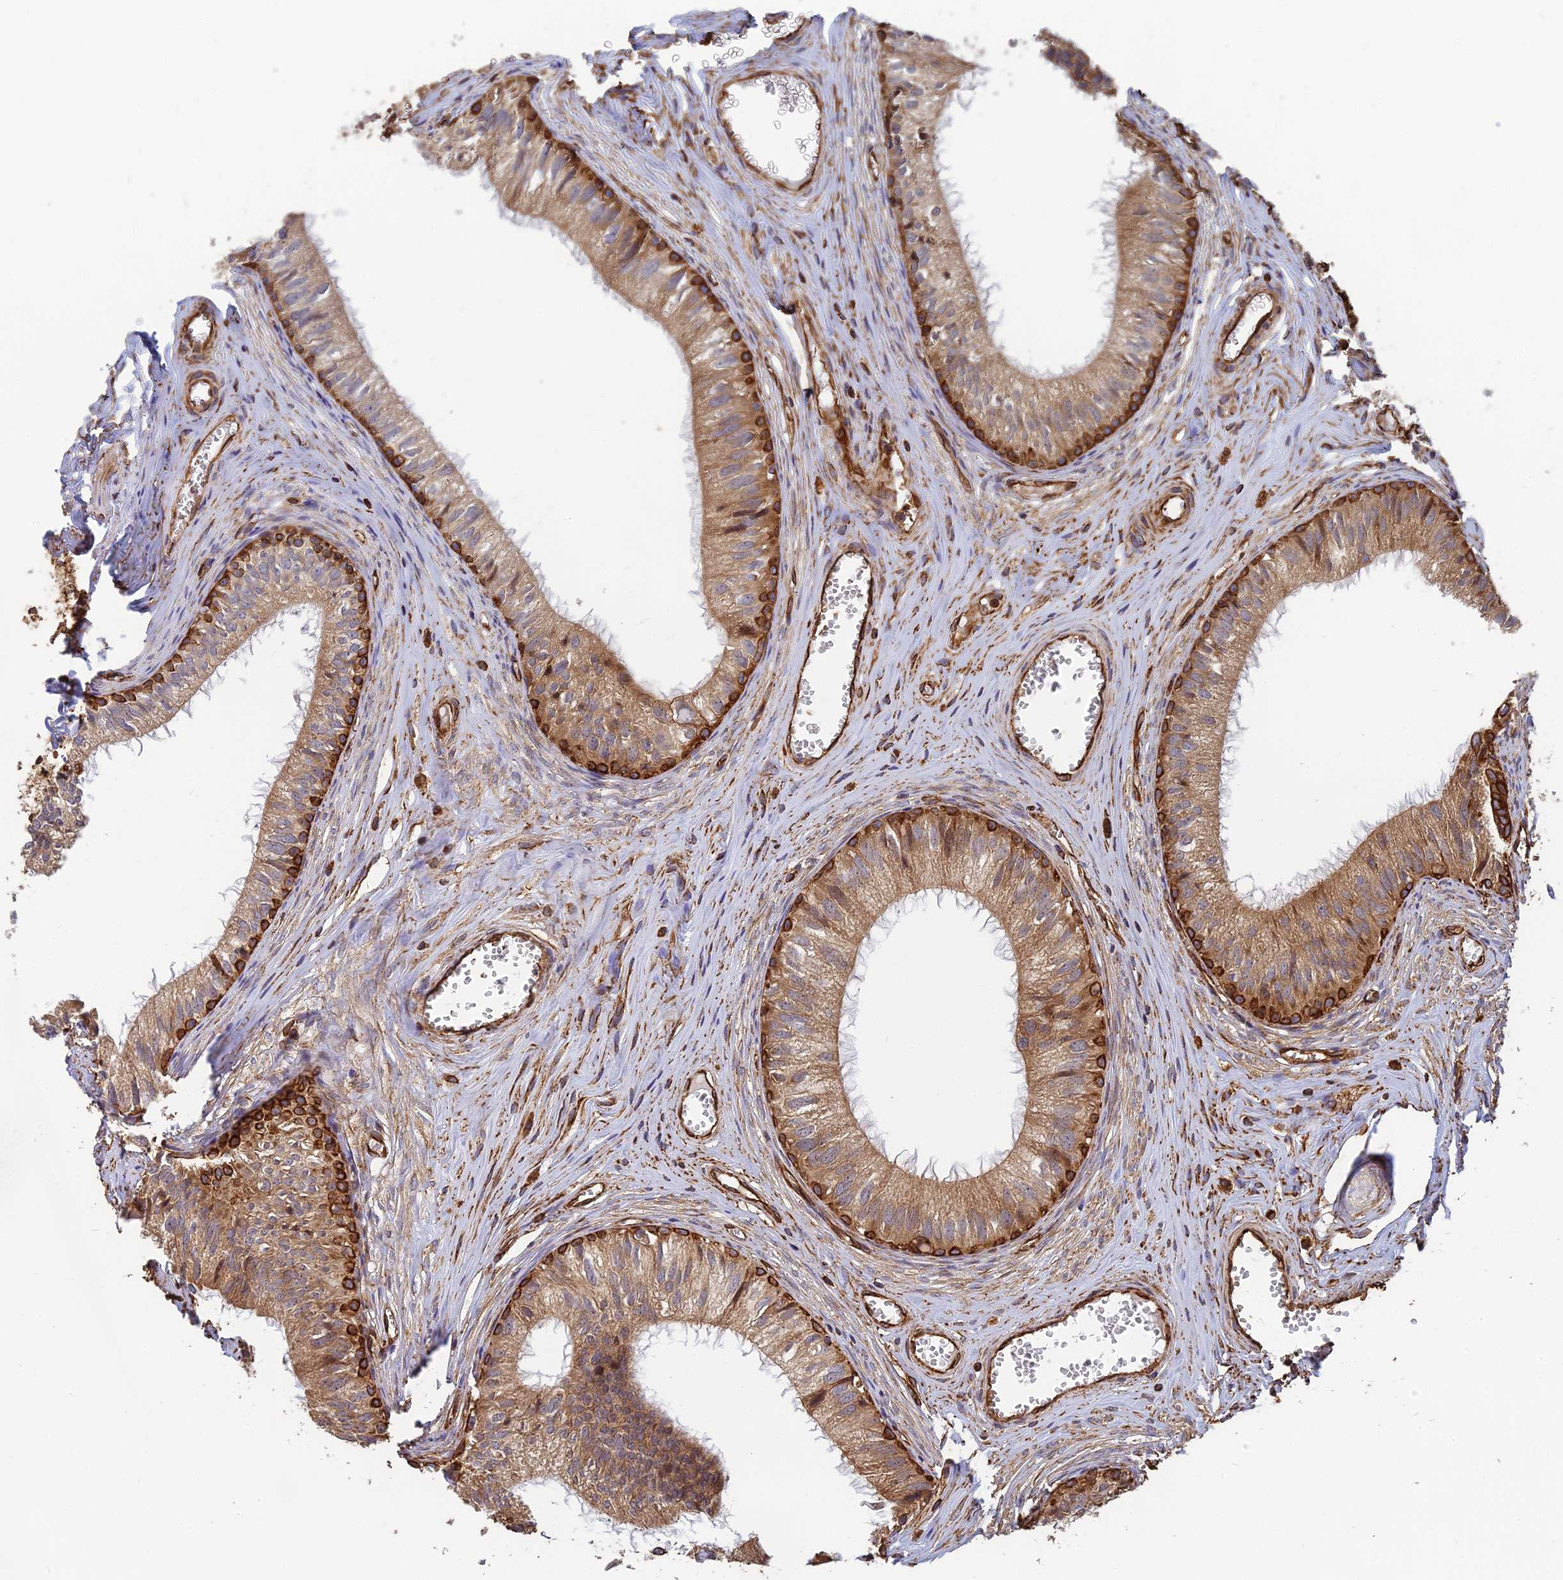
{"staining": {"intensity": "strong", "quantity": ">75%", "location": "cytoplasmic/membranous"}, "tissue": "epididymis", "cell_type": "Glandular cells", "image_type": "normal", "snomed": [{"axis": "morphology", "description": "Normal tissue, NOS"}, {"axis": "topography", "description": "Epididymis"}], "caption": "DAB immunohistochemical staining of unremarkable epididymis shows strong cytoplasmic/membranous protein staining in approximately >75% of glandular cells.", "gene": "DSTYK", "patient": {"sex": "male", "age": 36}}